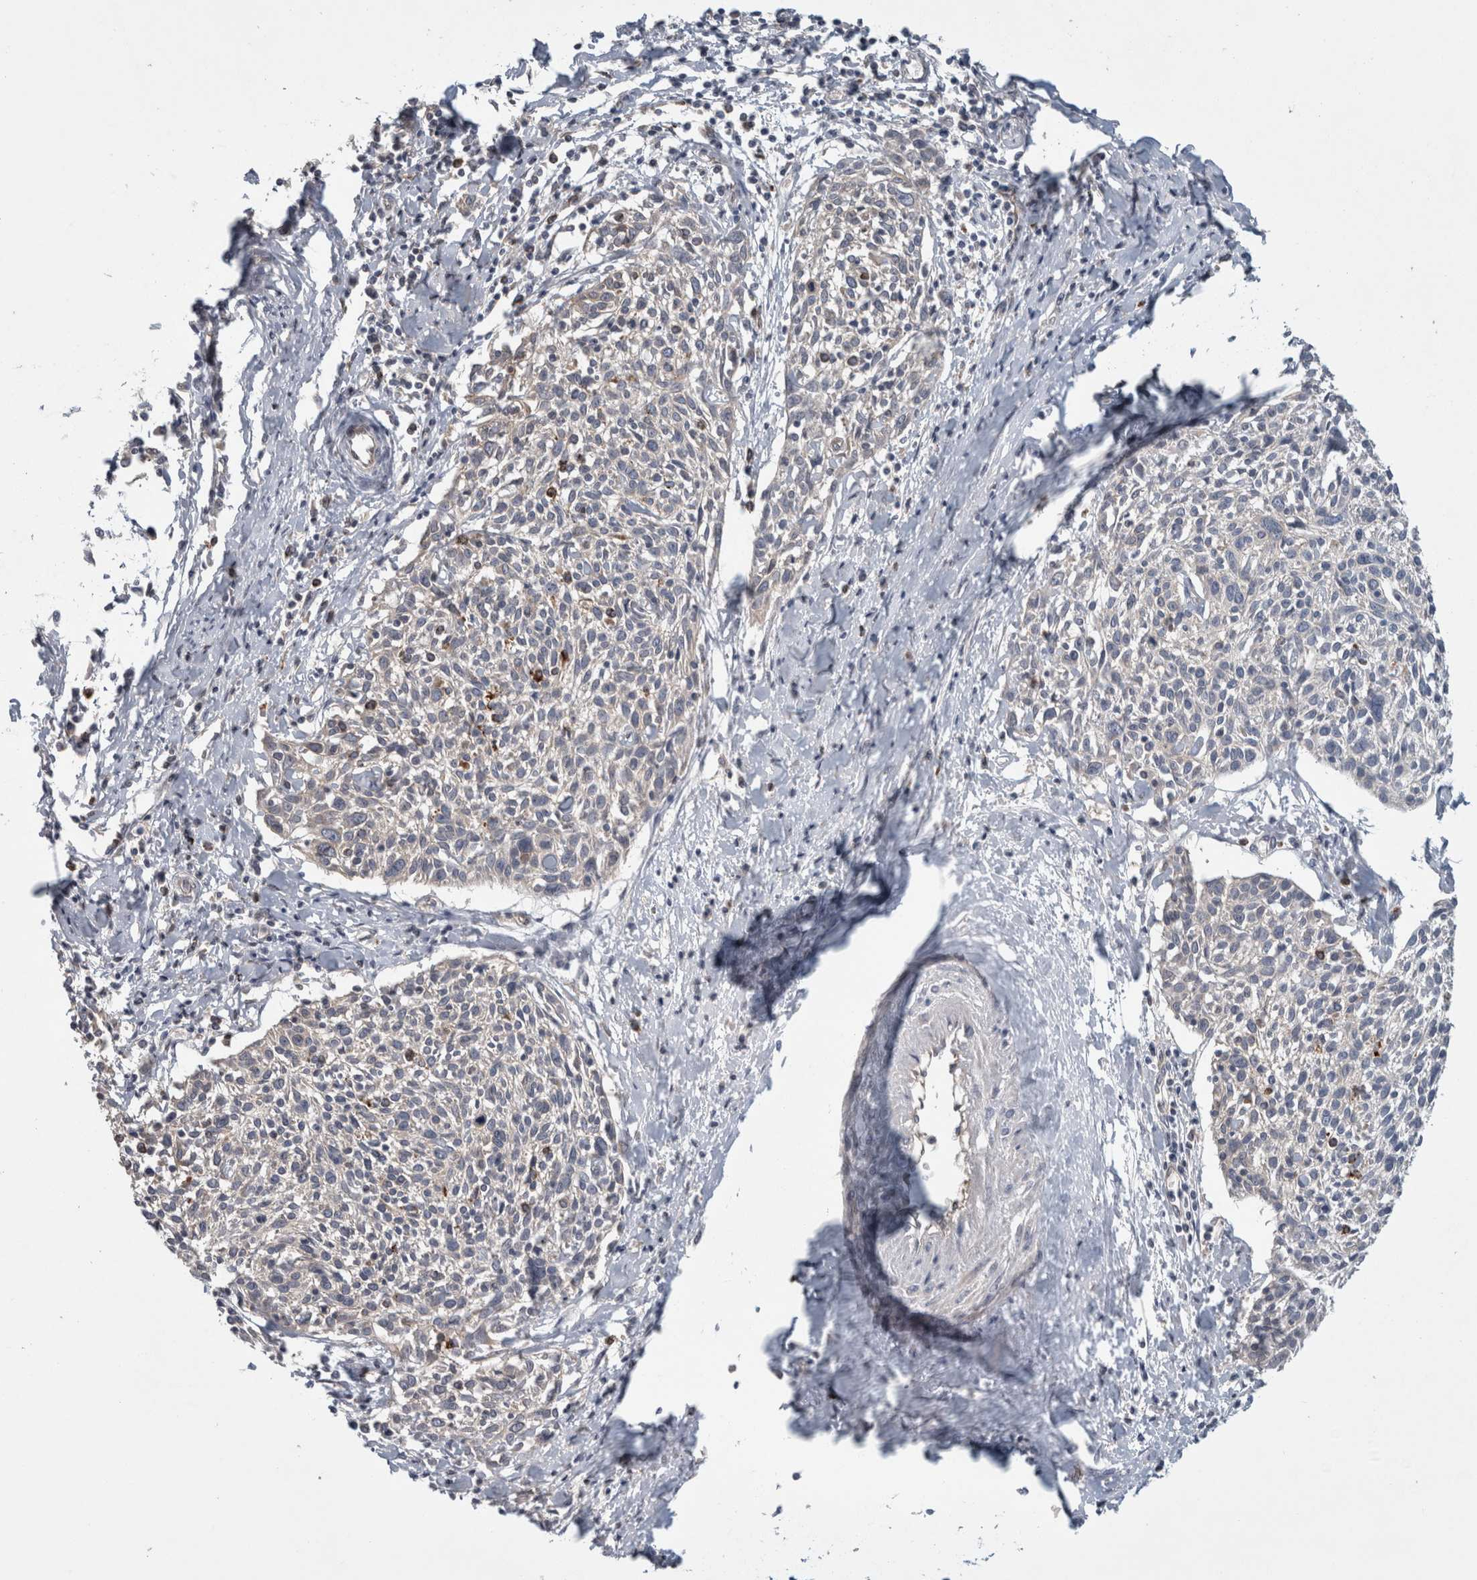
{"staining": {"intensity": "negative", "quantity": "none", "location": "none"}, "tissue": "cervical cancer", "cell_type": "Tumor cells", "image_type": "cancer", "snomed": [{"axis": "morphology", "description": "Squamous cell carcinoma, NOS"}, {"axis": "topography", "description": "Cervix"}], "caption": "IHC of squamous cell carcinoma (cervical) reveals no staining in tumor cells.", "gene": "TARBP1", "patient": {"sex": "female", "age": 51}}